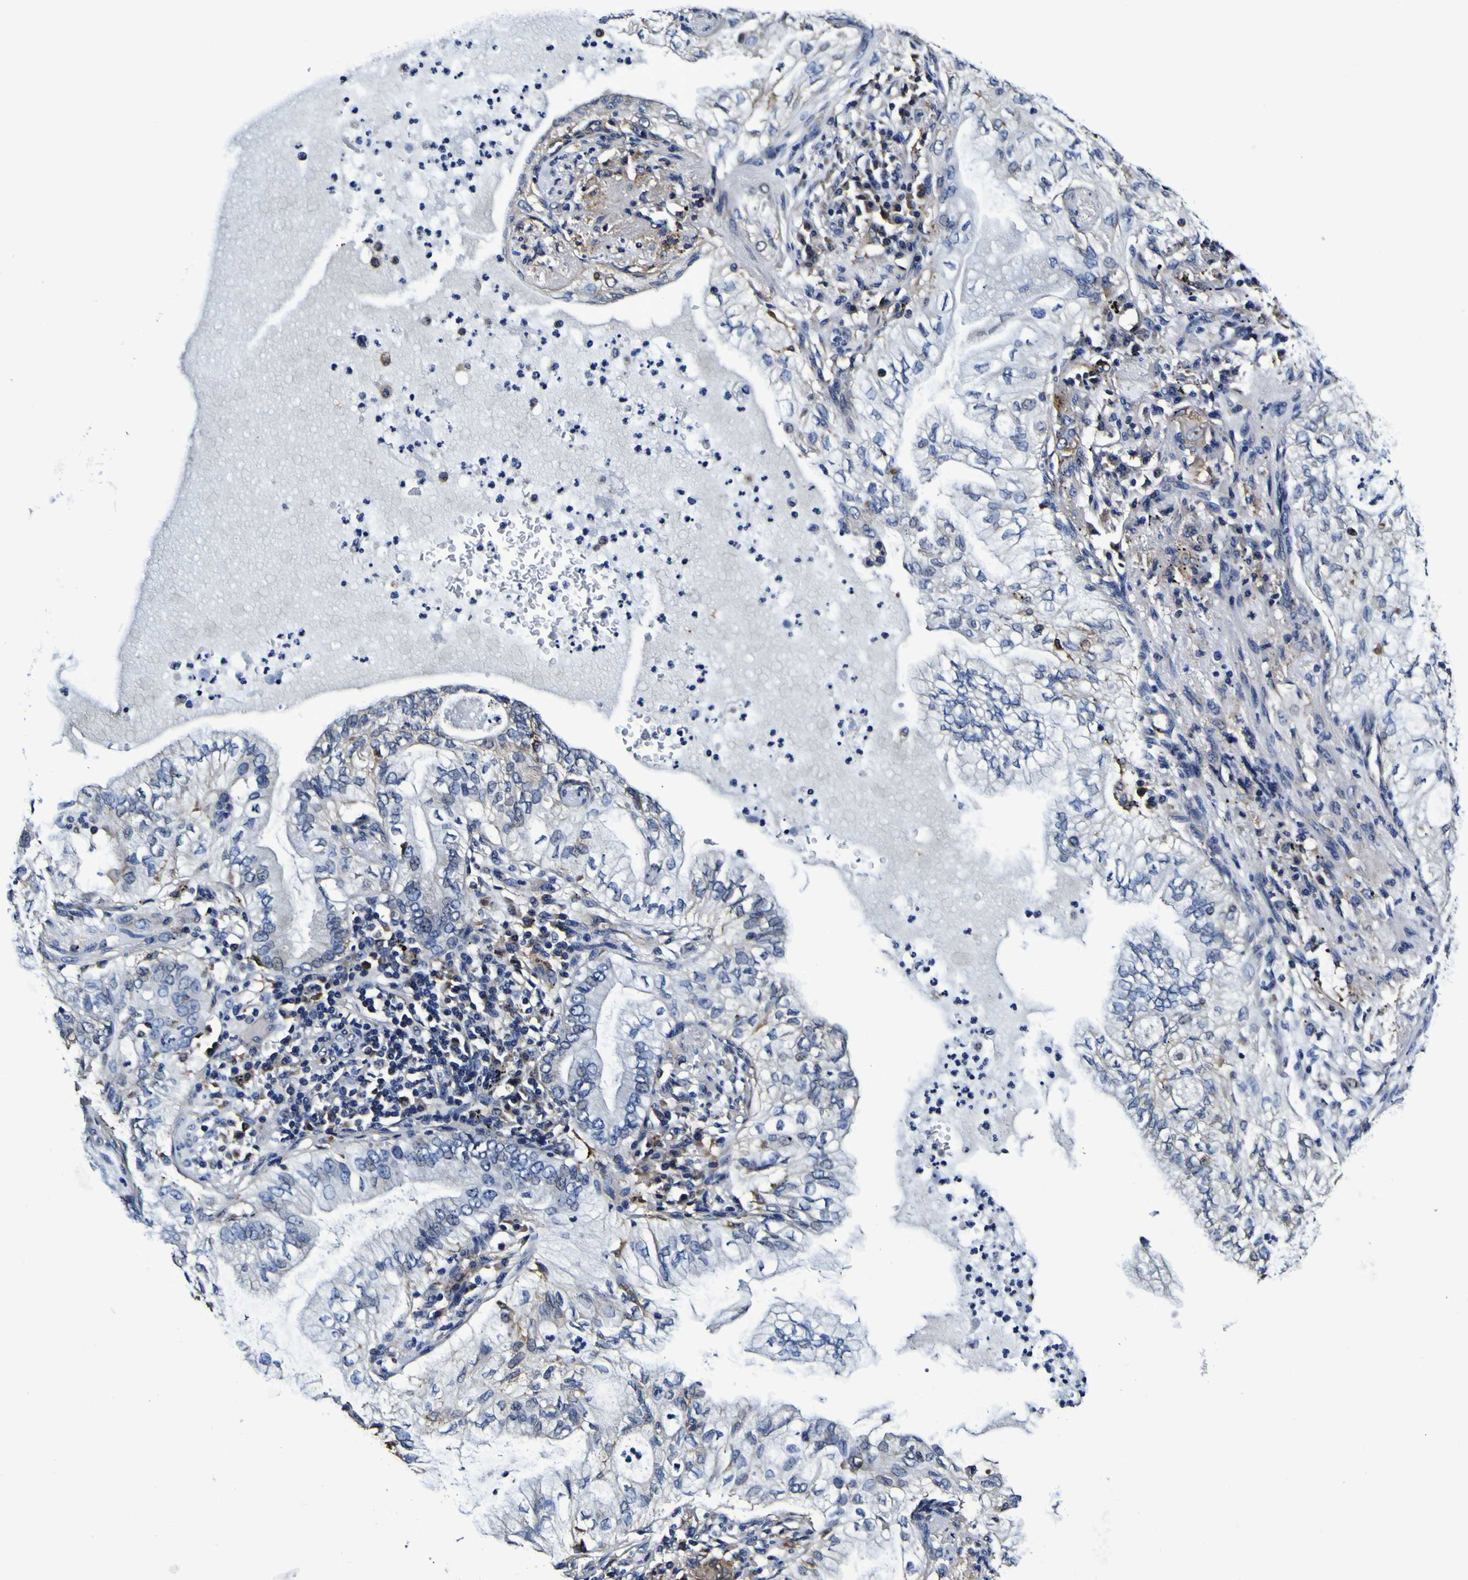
{"staining": {"intensity": "moderate", "quantity": "<25%", "location": "cytoplasmic/membranous"}, "tissue": "lung cancer", "cell_type": "Tumor cells", "image_type": "cancer", "snomed": [{"axis": "morphology", "description": "Normal tissue, NOS"}, {"axis": "morphology", "description": "Adenocarcinoma, NOS"}, {"axis": "topography", "description": "Bronchus"}, {"axis": "topography", "description": "Lung"}], "caption": "Immunohistochemistry of lung cancer (adenocarcinoma) exhibits low levels of moderate cytoplasmic/membranous expression in approximately <25% of tumor cells.", "gene": "GPX1", "patient": {"sex": "female", "age": 70}}